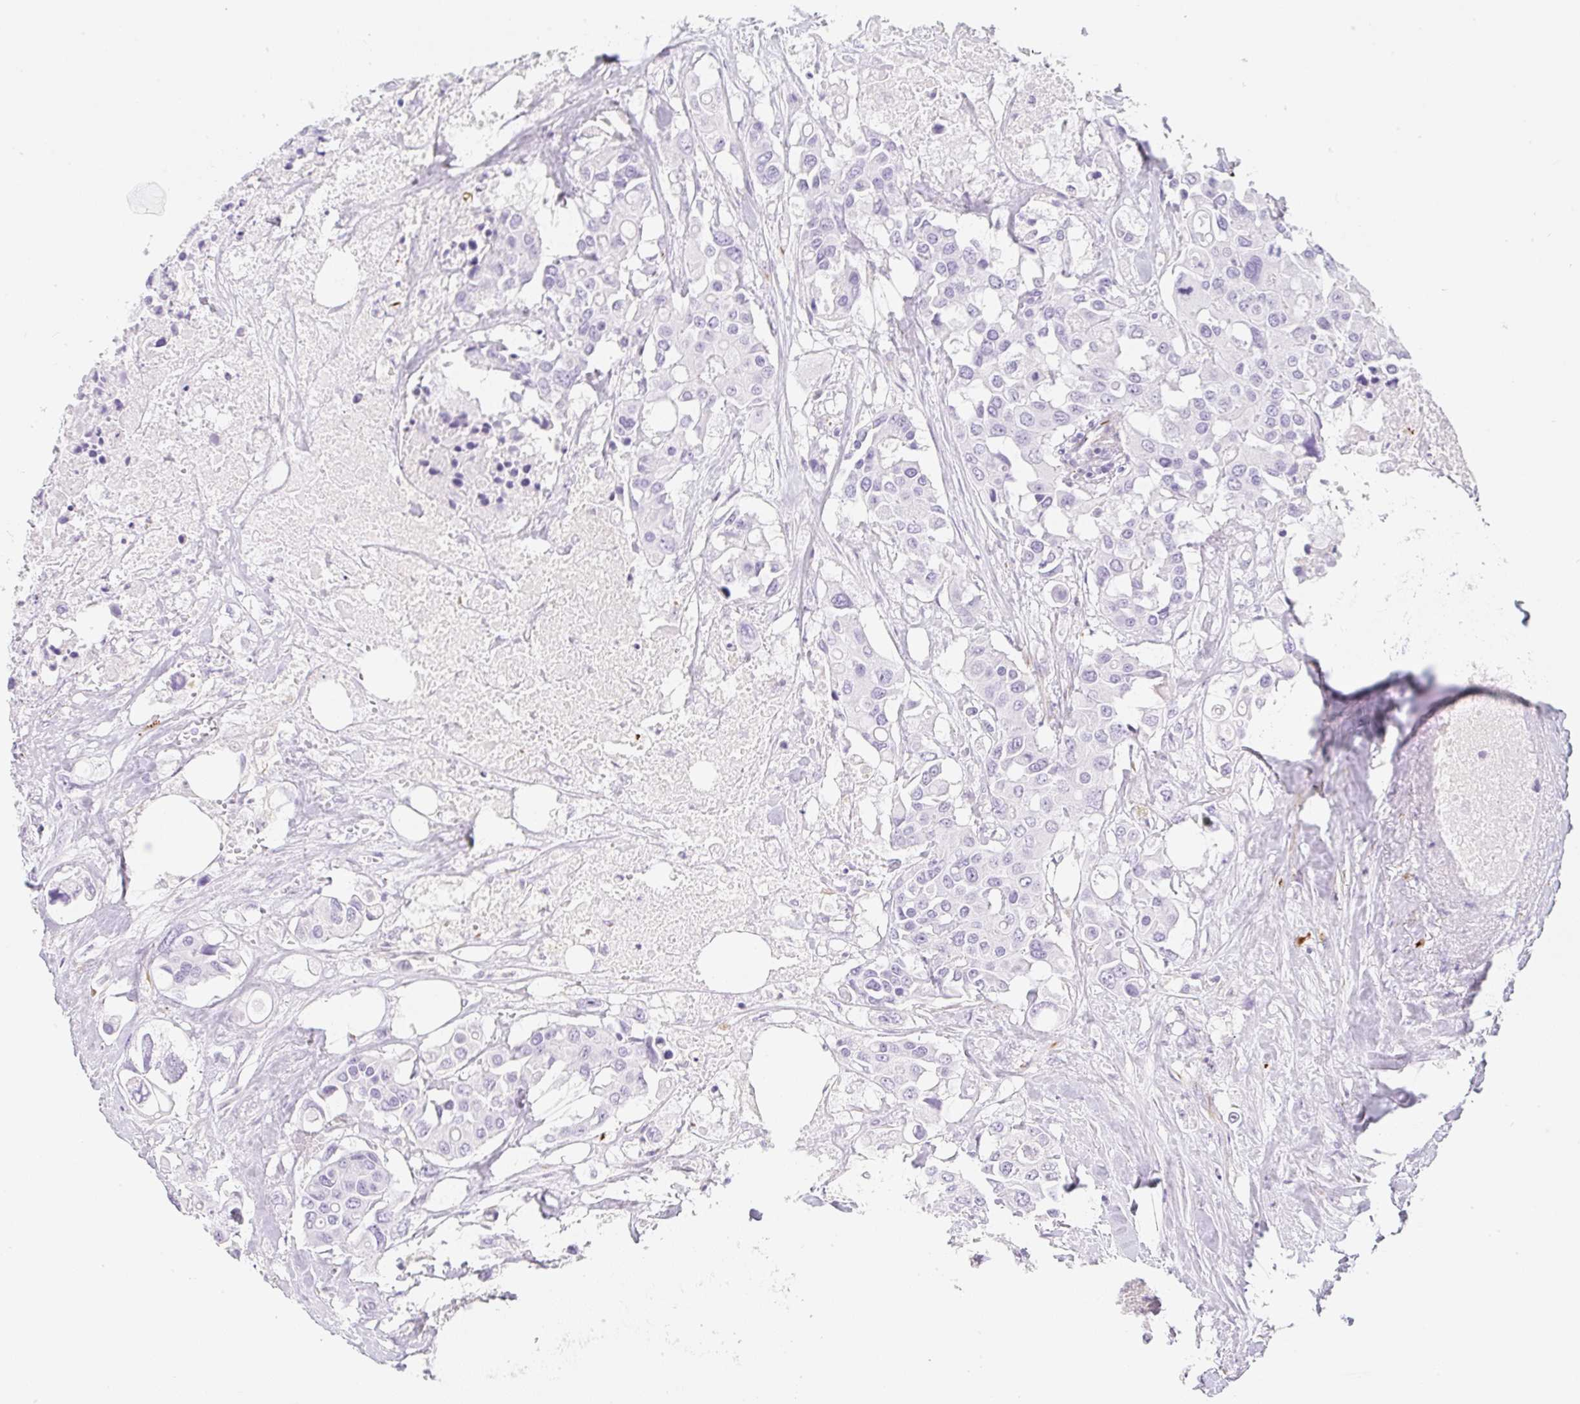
{"staining": {"intensity": "negative", "quantity": "none", "location": "none"}, "tissue": "colorectal cancer", "cell_type": "Tumor cells", "image_type": "cancer", "snomed": [{"axis": "morphology", "description": "Adenocarcinoma, NOS"}, {"axis": "topography", "description": "Colon"}], "caption": "Micrograph shows no protein staining in tumor cells of adenocarcinoma (colorectal) tissue.", "gene": "ZNF689", "patient": {"sex": "male", "age": 77}}